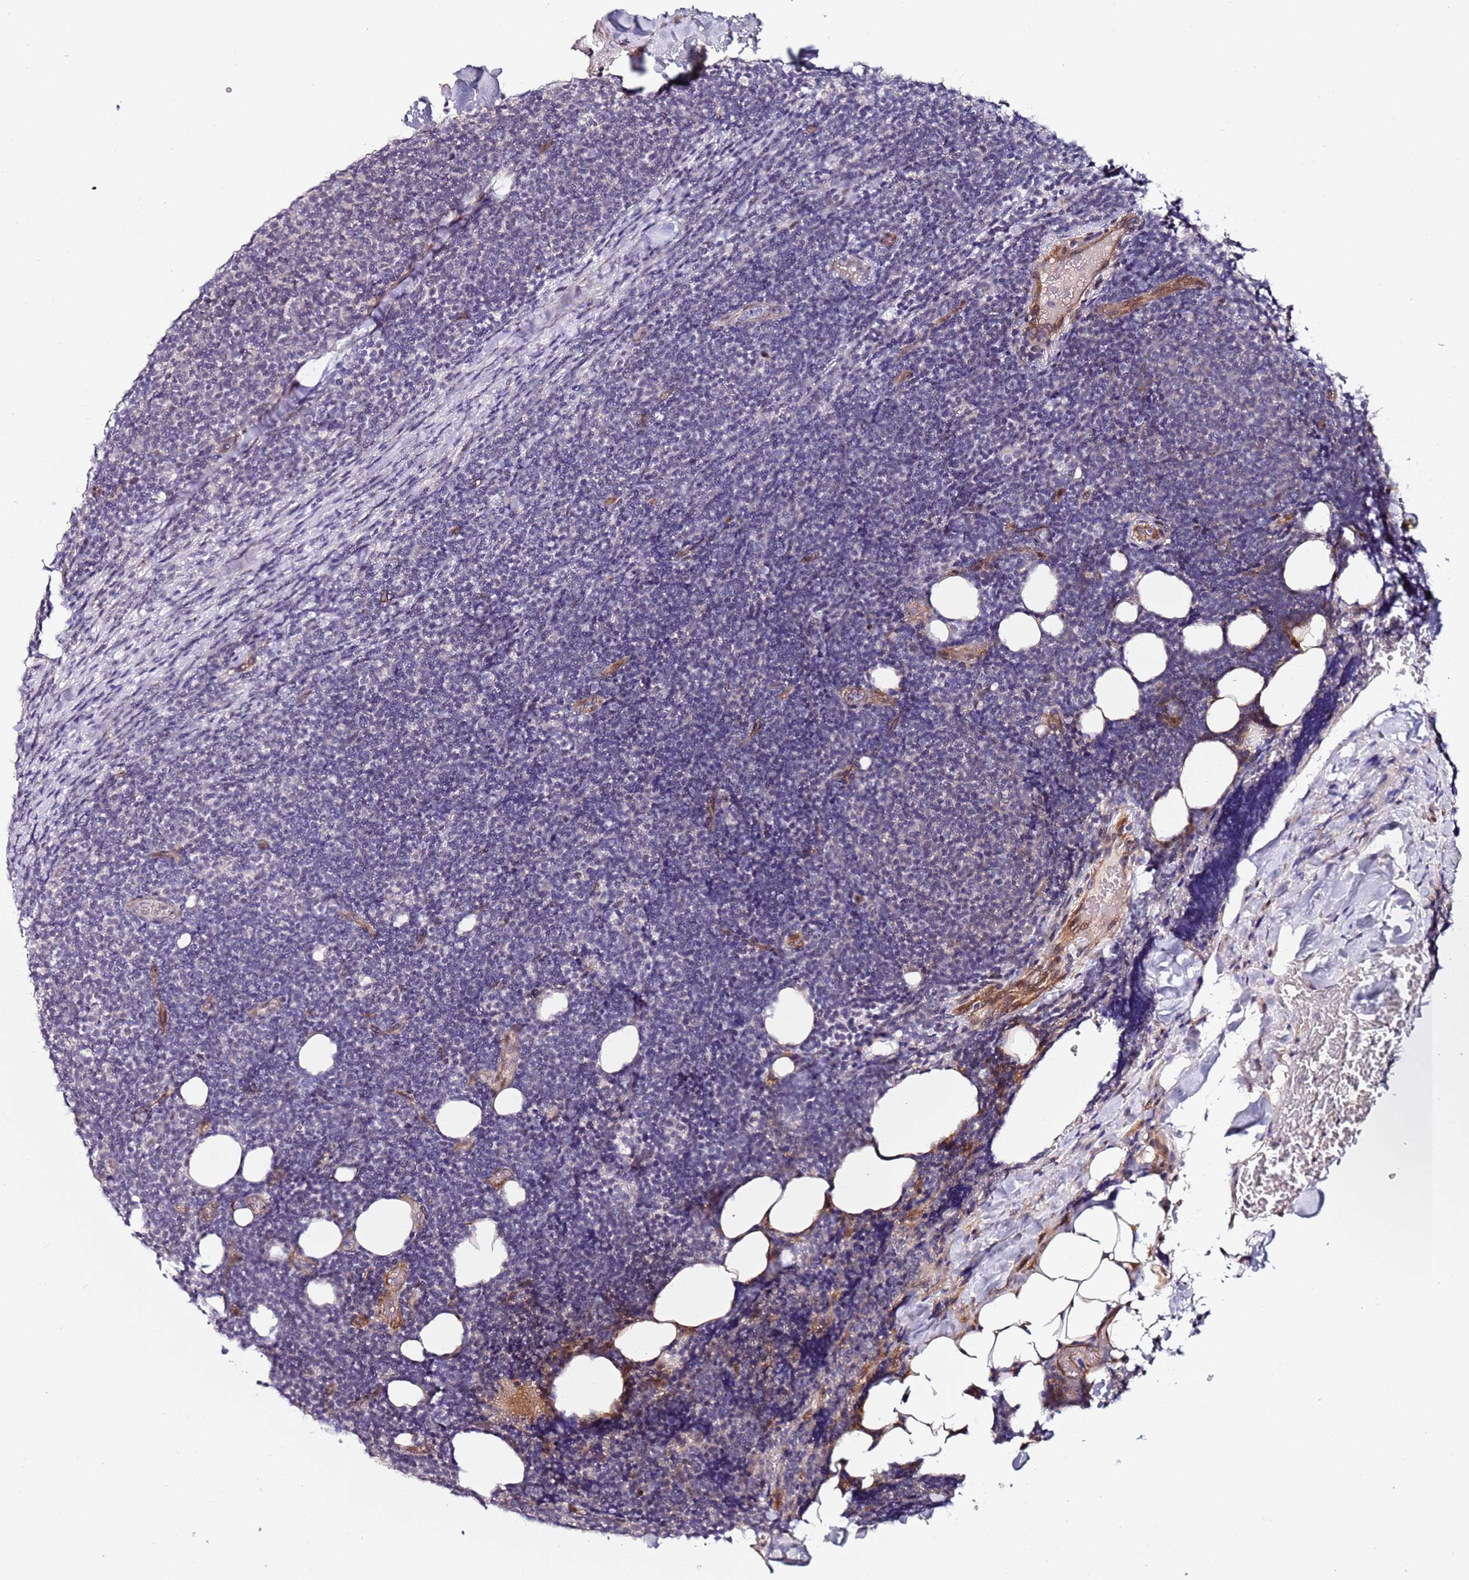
{"staining": {"intensity": "negative", "quantity": "none", "location": "none"}, "tissue": "lymphoma", "cell_type": "Tumor cells", "image_type": "cancer", "snomed": [{"axis": "morphology", "description": "Malignant lymphoma, non-Hodgkin's type, Low grade"}, {"axis": "topography", "description": "Lymph node"}], "caption": "A histopathology image of lymphoma stained for a protein shows no brown staining in tumor cells. The staining was performed using DAB (3,3'-diaminobenzidine) to visualize the protein expression in brown, while the nuclei were stained in blue with hematoxylin (Magnification: 20x).", "gene": "DUSP28", "patient": {"sex": "male", "age": 66}}